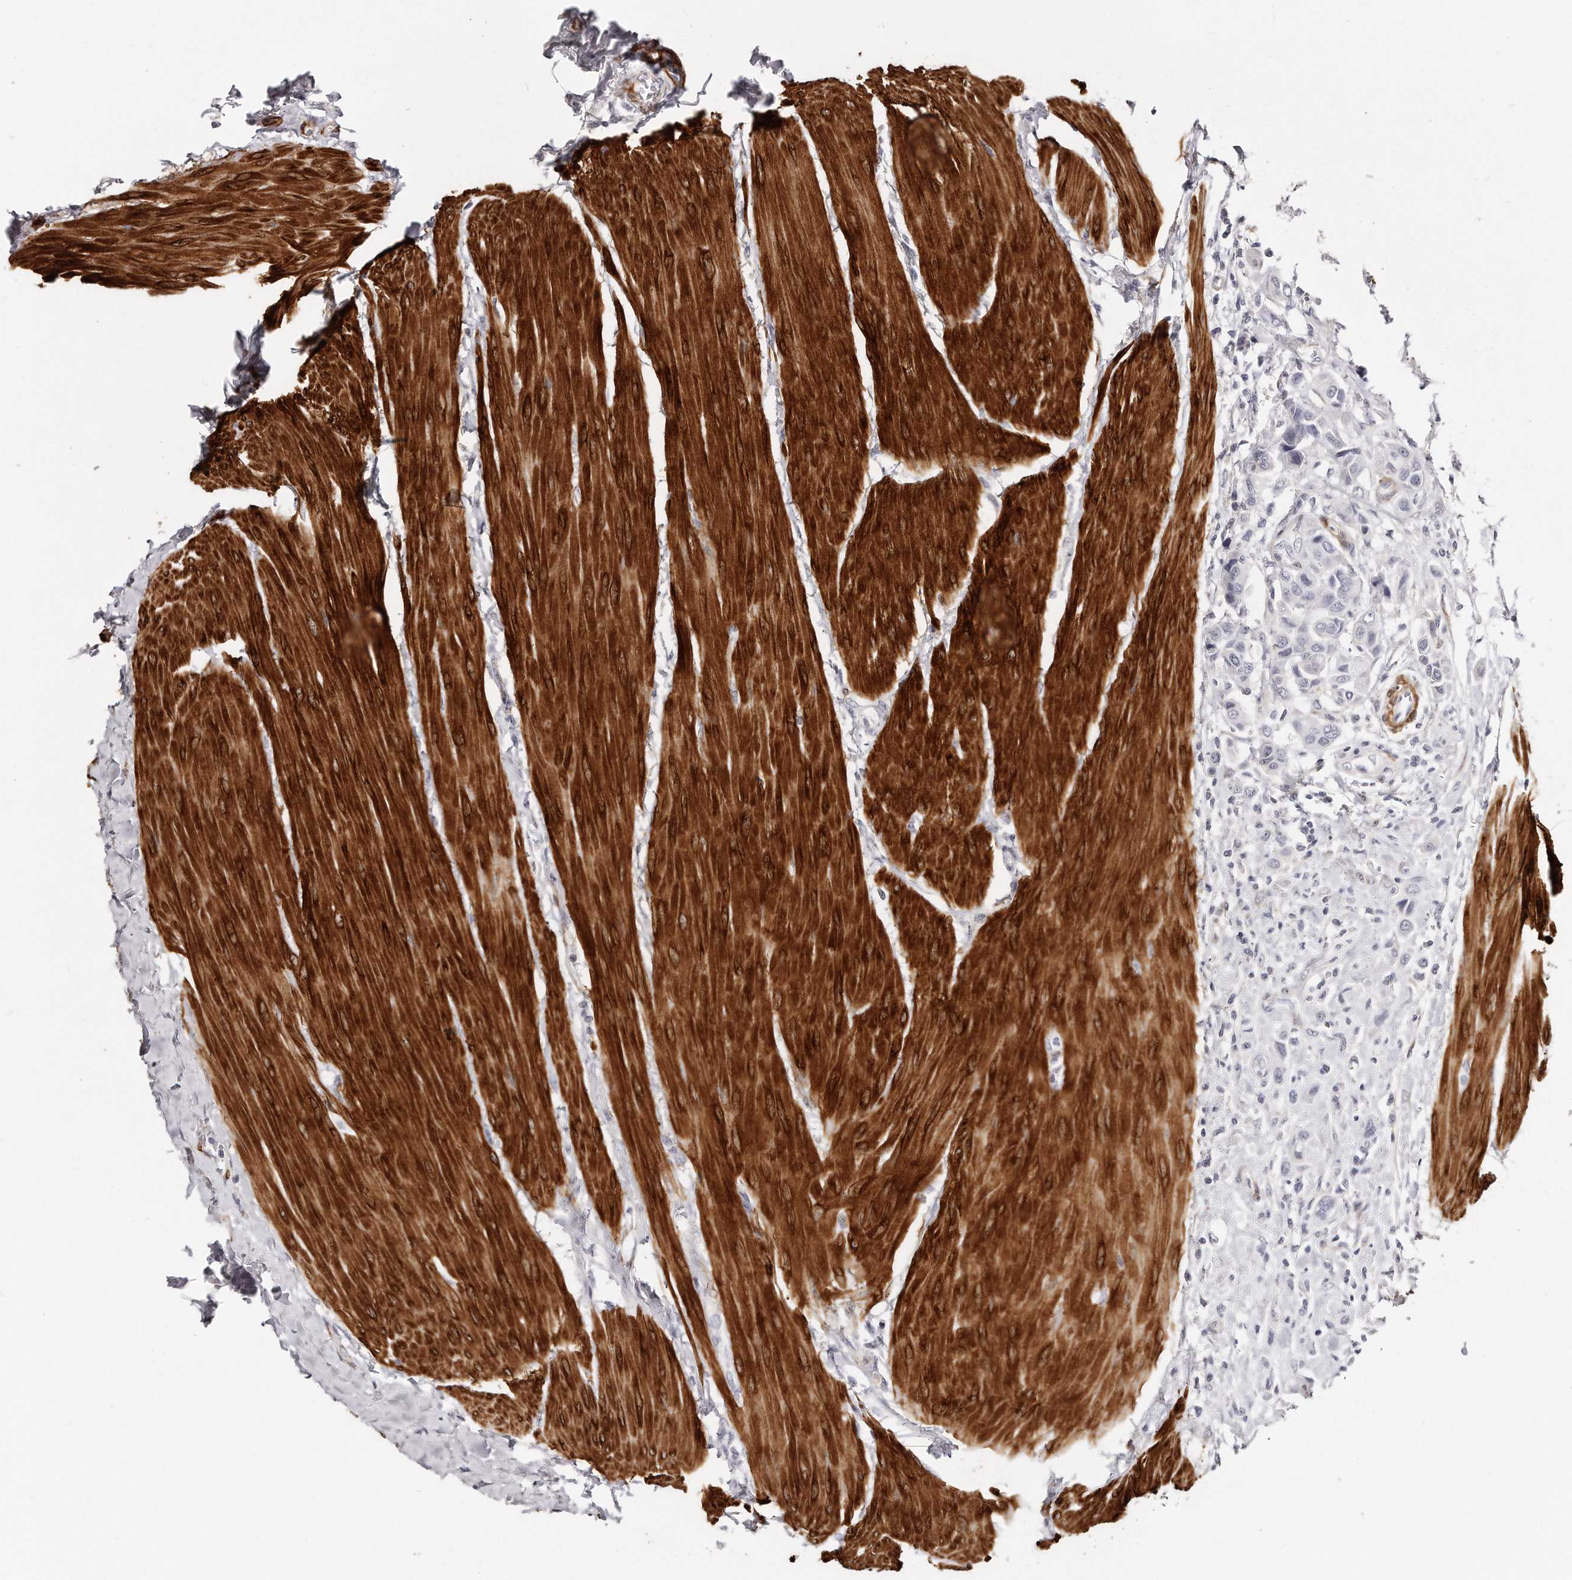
{"staining": {"intensity": "negative", "quantity": "none", "location": "none"}, "tissue": "urothelial cancer", "cell_type": "Tumor cells", "image_type": "cancer", "snomed": [{"axis": "morphology", "description": "Urothelial carcinoma, High grade"}, {"axis": "topography", "description": "Urinary bladder"}], "caption": "Immunohistochemistry (IHC) of human urothelial cancer demonstrates no positivity in tumor cells.", "gene": "LMOD1", "patient": {"sex": "male", "age": 50}}